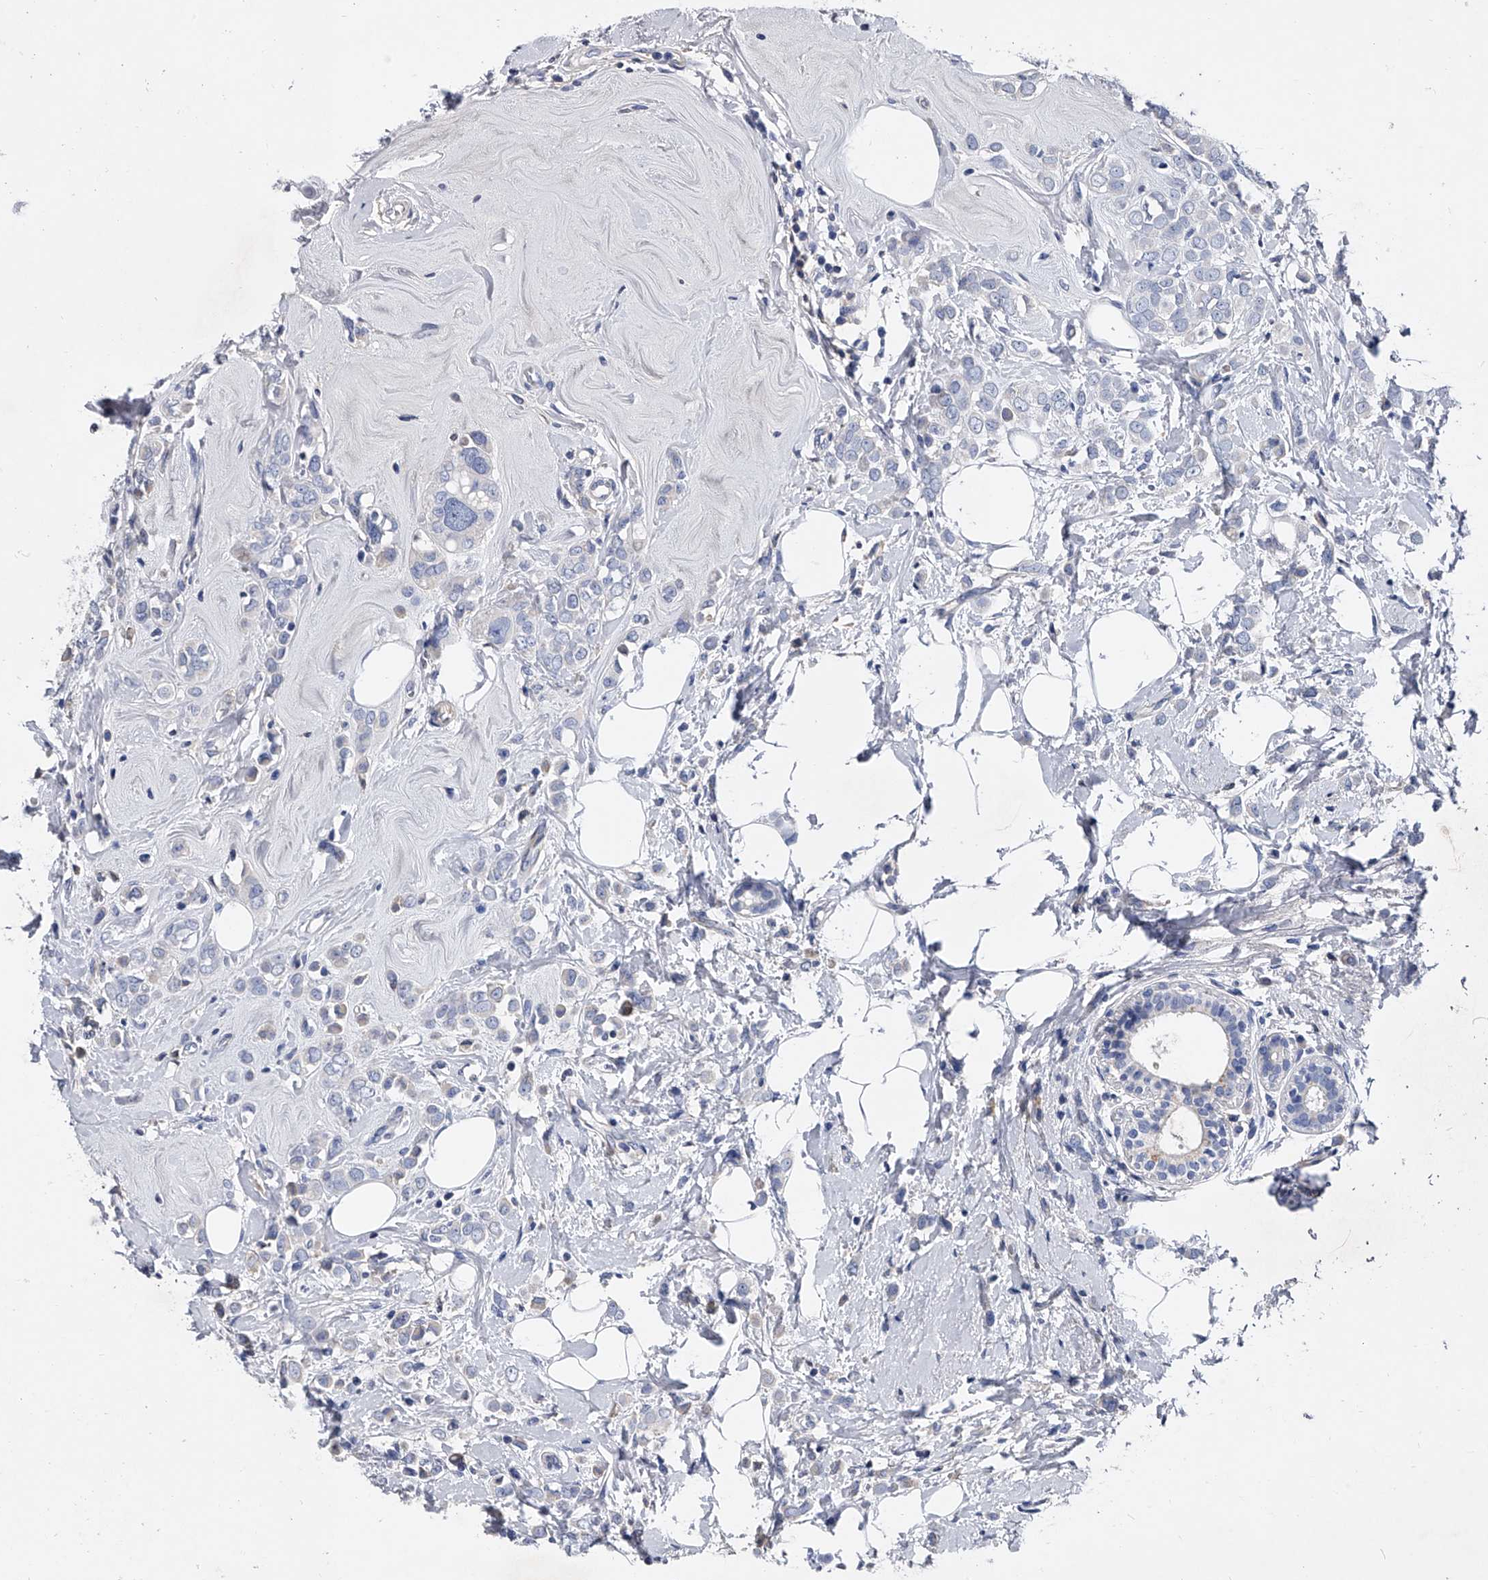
{"staining": {"intensity": "negative", "quantity": "none", "location": "none"}, "tissue": "breast cancer", "cell_type": "Tumor cells", "image_type": "cancer", "snomed": [{"axis": "morphology", "description": "Lobular carcinoma"}, {"axis": "topography", "description": "Breast"}], "caption": "Tumor cells are negative for brown protein staining in breast cancer (lobular carcinoma). Brightfield microscopy of IHC stained with DAB (3,3'-diaminobenzidine) (brown) and hematoxylin (blue), captured at high magnification.", "gene": "EFCAB7", "patient": {"sex": "female", "age": 47}}